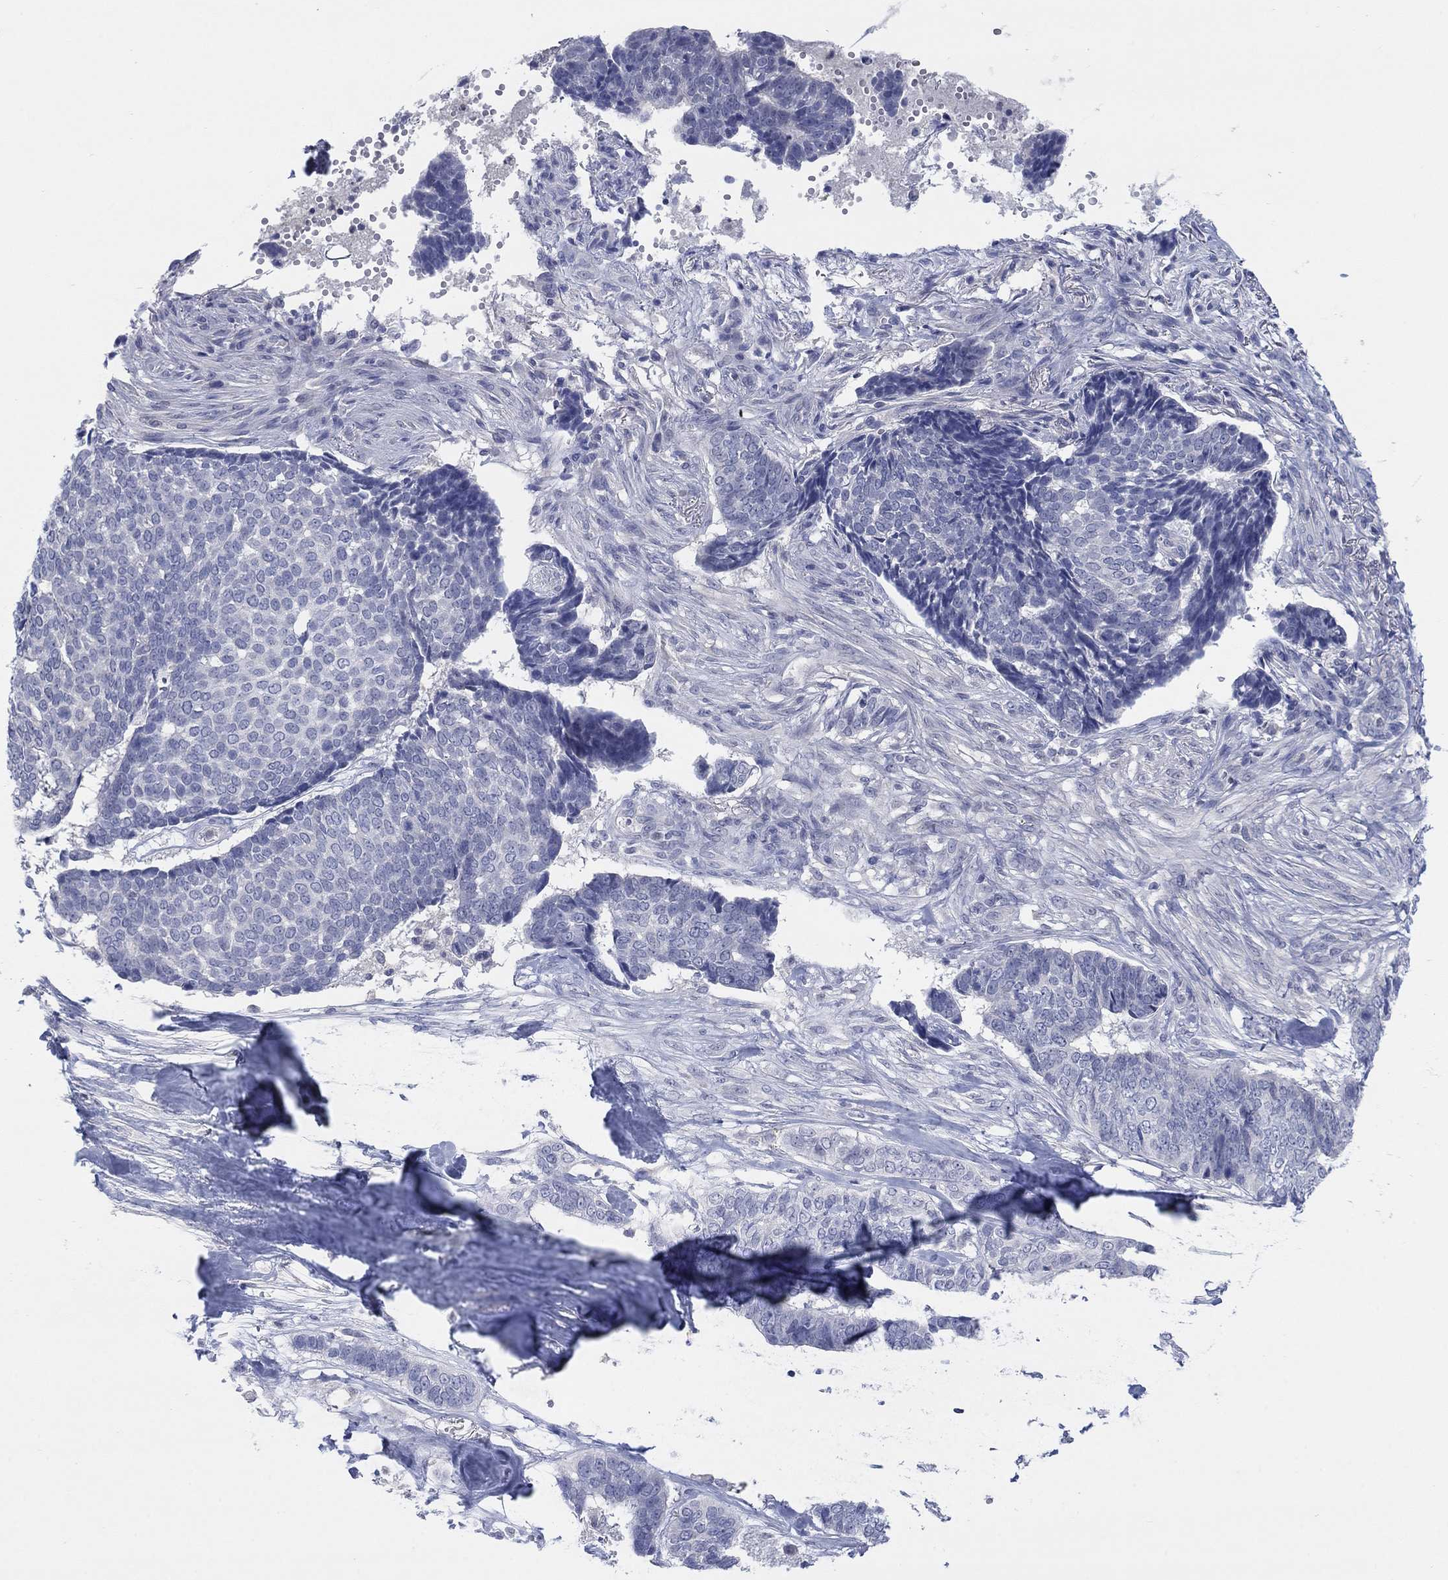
{"staining": {"intensity": "negative", "quantity": "none", "location": "none"}, "tissue": "skin cancer", "cell_type": "Tumor cells", "image_type": "cancer", "snomed": [{"axis": "morphology", "description": "Basal cell carcinoma"}, {"axis": "topography", "description": "Skin"}], "caption": "This is a histopathology image of IHC staining of basal cell carcinoma (skin), which shows no staining in tumor cells.", "gene": "FER1L6", "patient": {"sex": "male", "age": 86}}